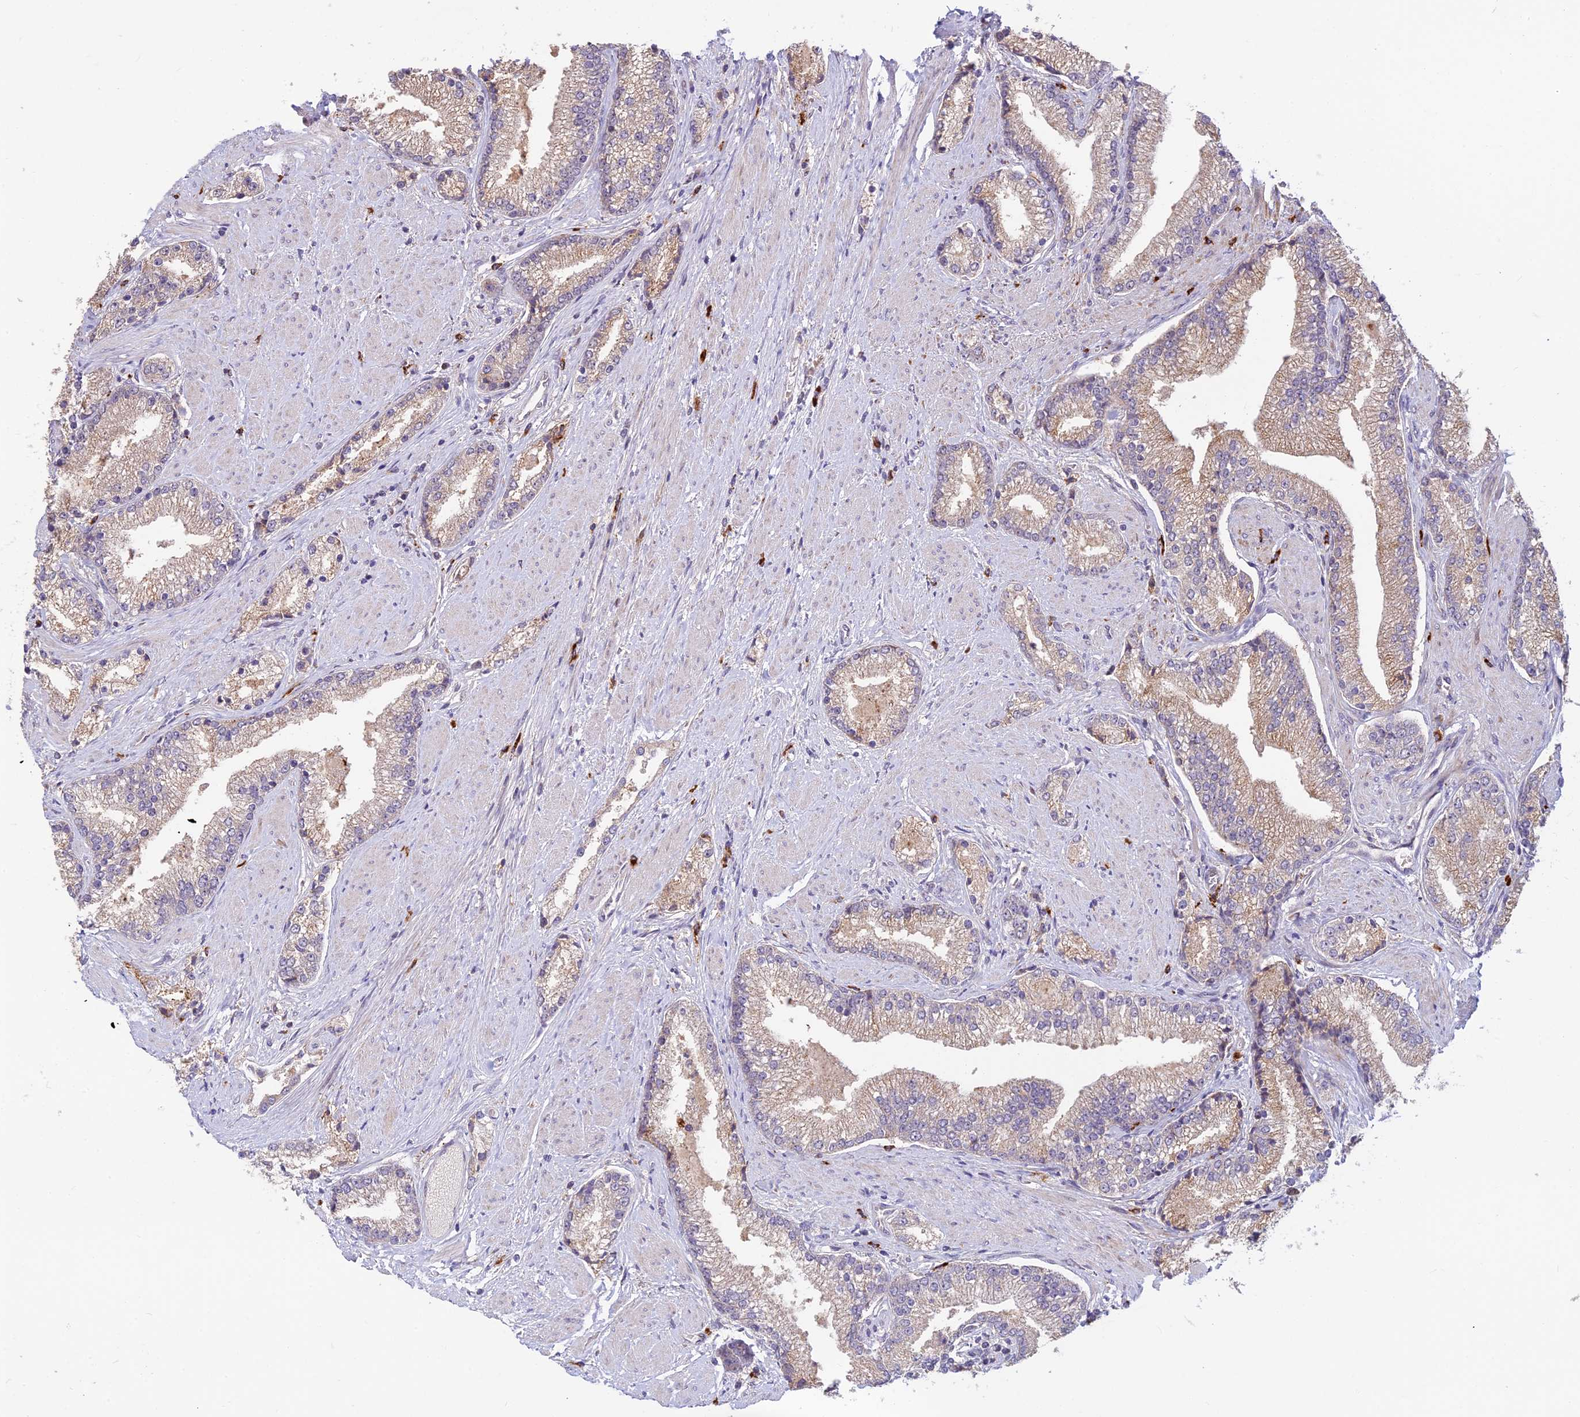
{"staining": {"intensity": "weak", "quantity": "25%-75%", "location": "cytoplasmic/membranous"}, "tissue": "prostate cancer", "cell_type": "Tumor cells", "image_type": "cancer", "snomed": [{"axis": "morphology", "description": "Adenocarcinoma, High grade"}, {"axis": "topography", "description": "Prostate"}], "caption": "Prostate cancer (adenocarcinoma (high-grade)) stained with DAB immunohistochemistry (IHC) shows low levels of weak cytoplasmic/membranous positivity in about 25%-75% of tumor cells.", "gene": "ASPDH", "patient": {"sex": "male", "age": 67}}